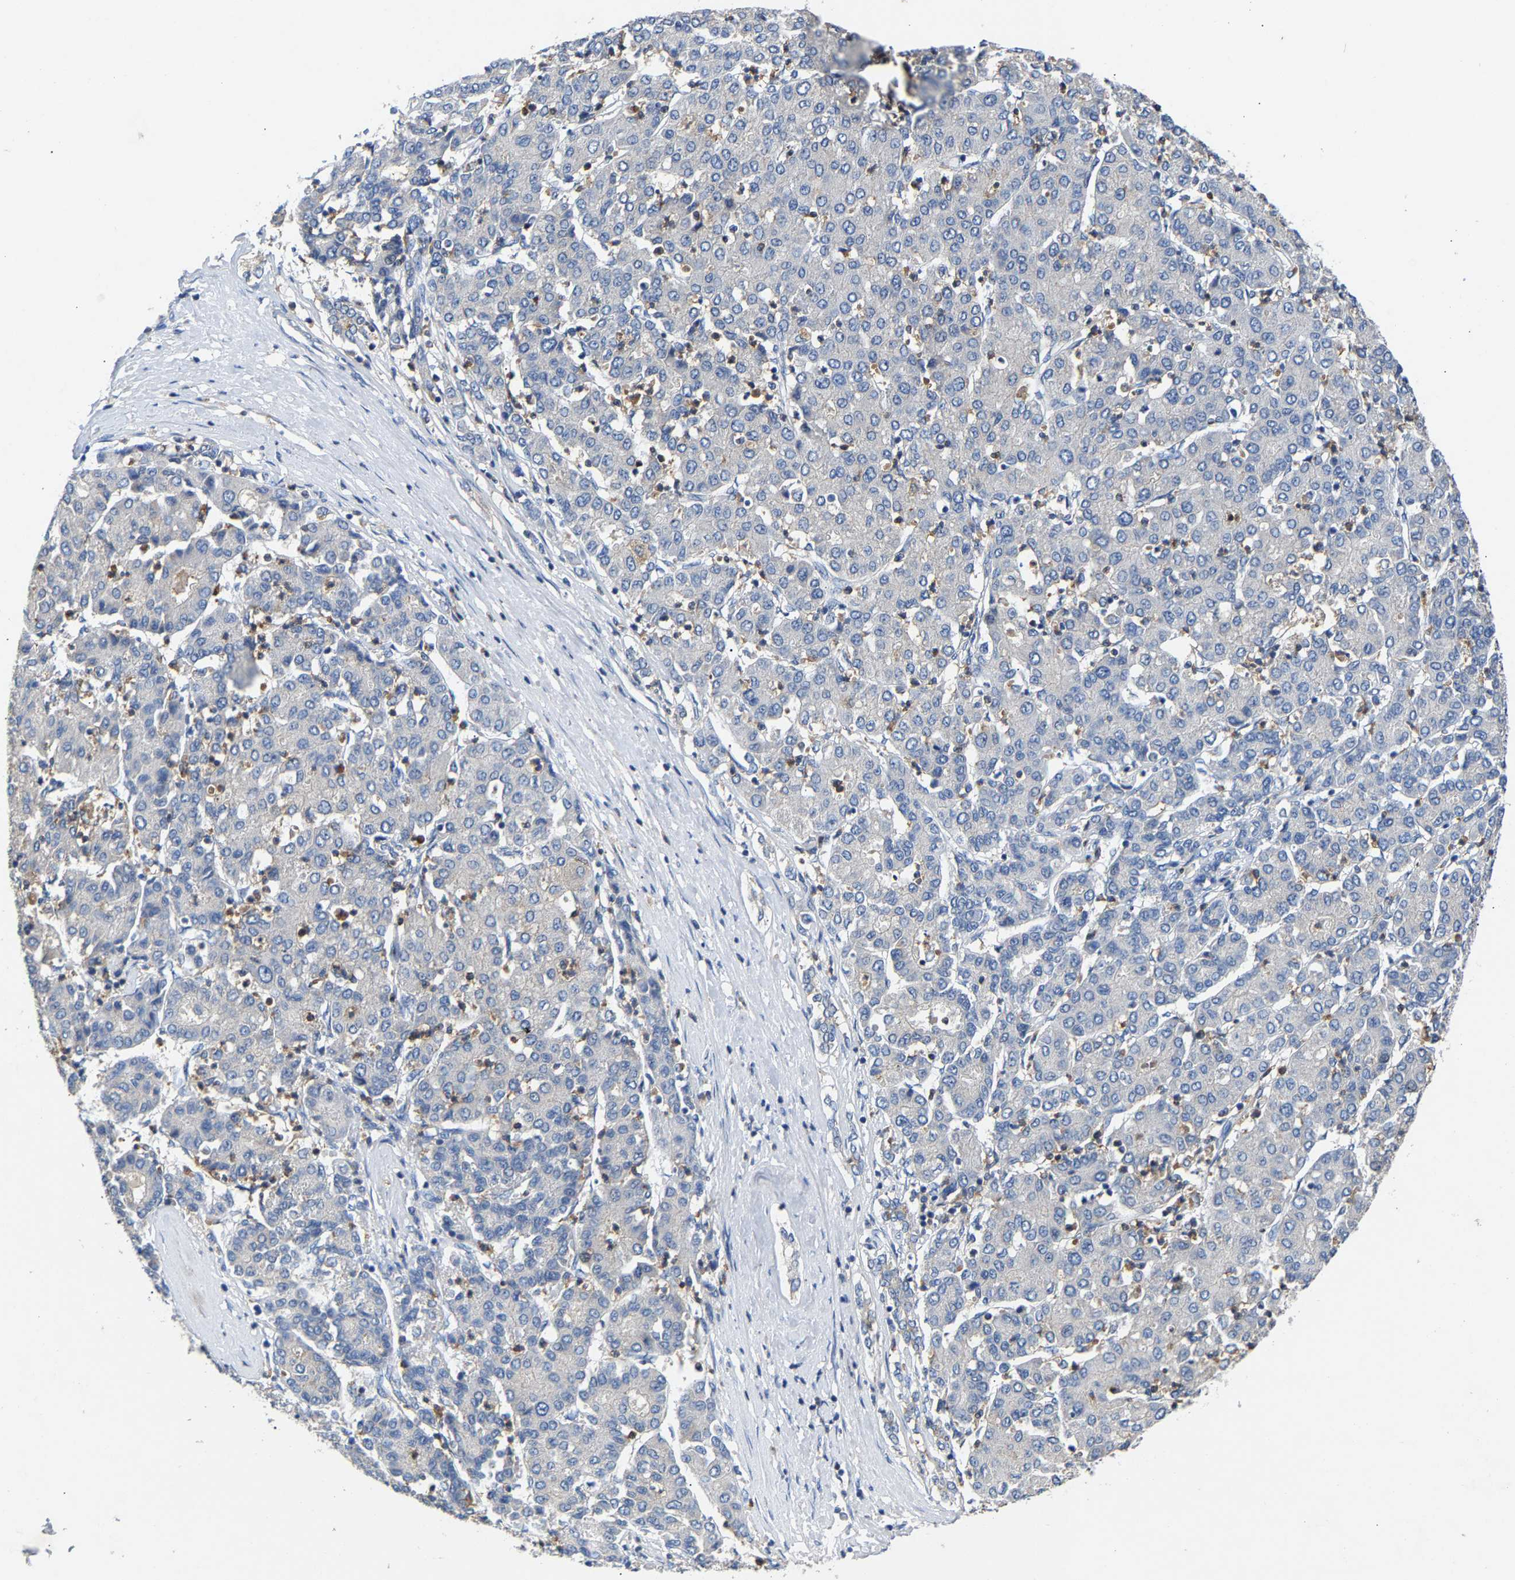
{"staining": {"intensity": "negative", "quantity": "none", "location": "none"}, "tissue": "liver cancer", "cell_type": "Tumor cells", "image_type": "cancer", "snomed": [{"axis": "morphology", "description": "Carcinoma, Hepatocellular, NOS"}, {"axis": "topography", "description": "Liver"}], "caption": "Human liver hepatocellular carcinoma stained for a protein using immunohistochemistry displays no expression in tumor cells.", "gene": "CCDC171", "patient": {"sex": "male", "age": 65}}